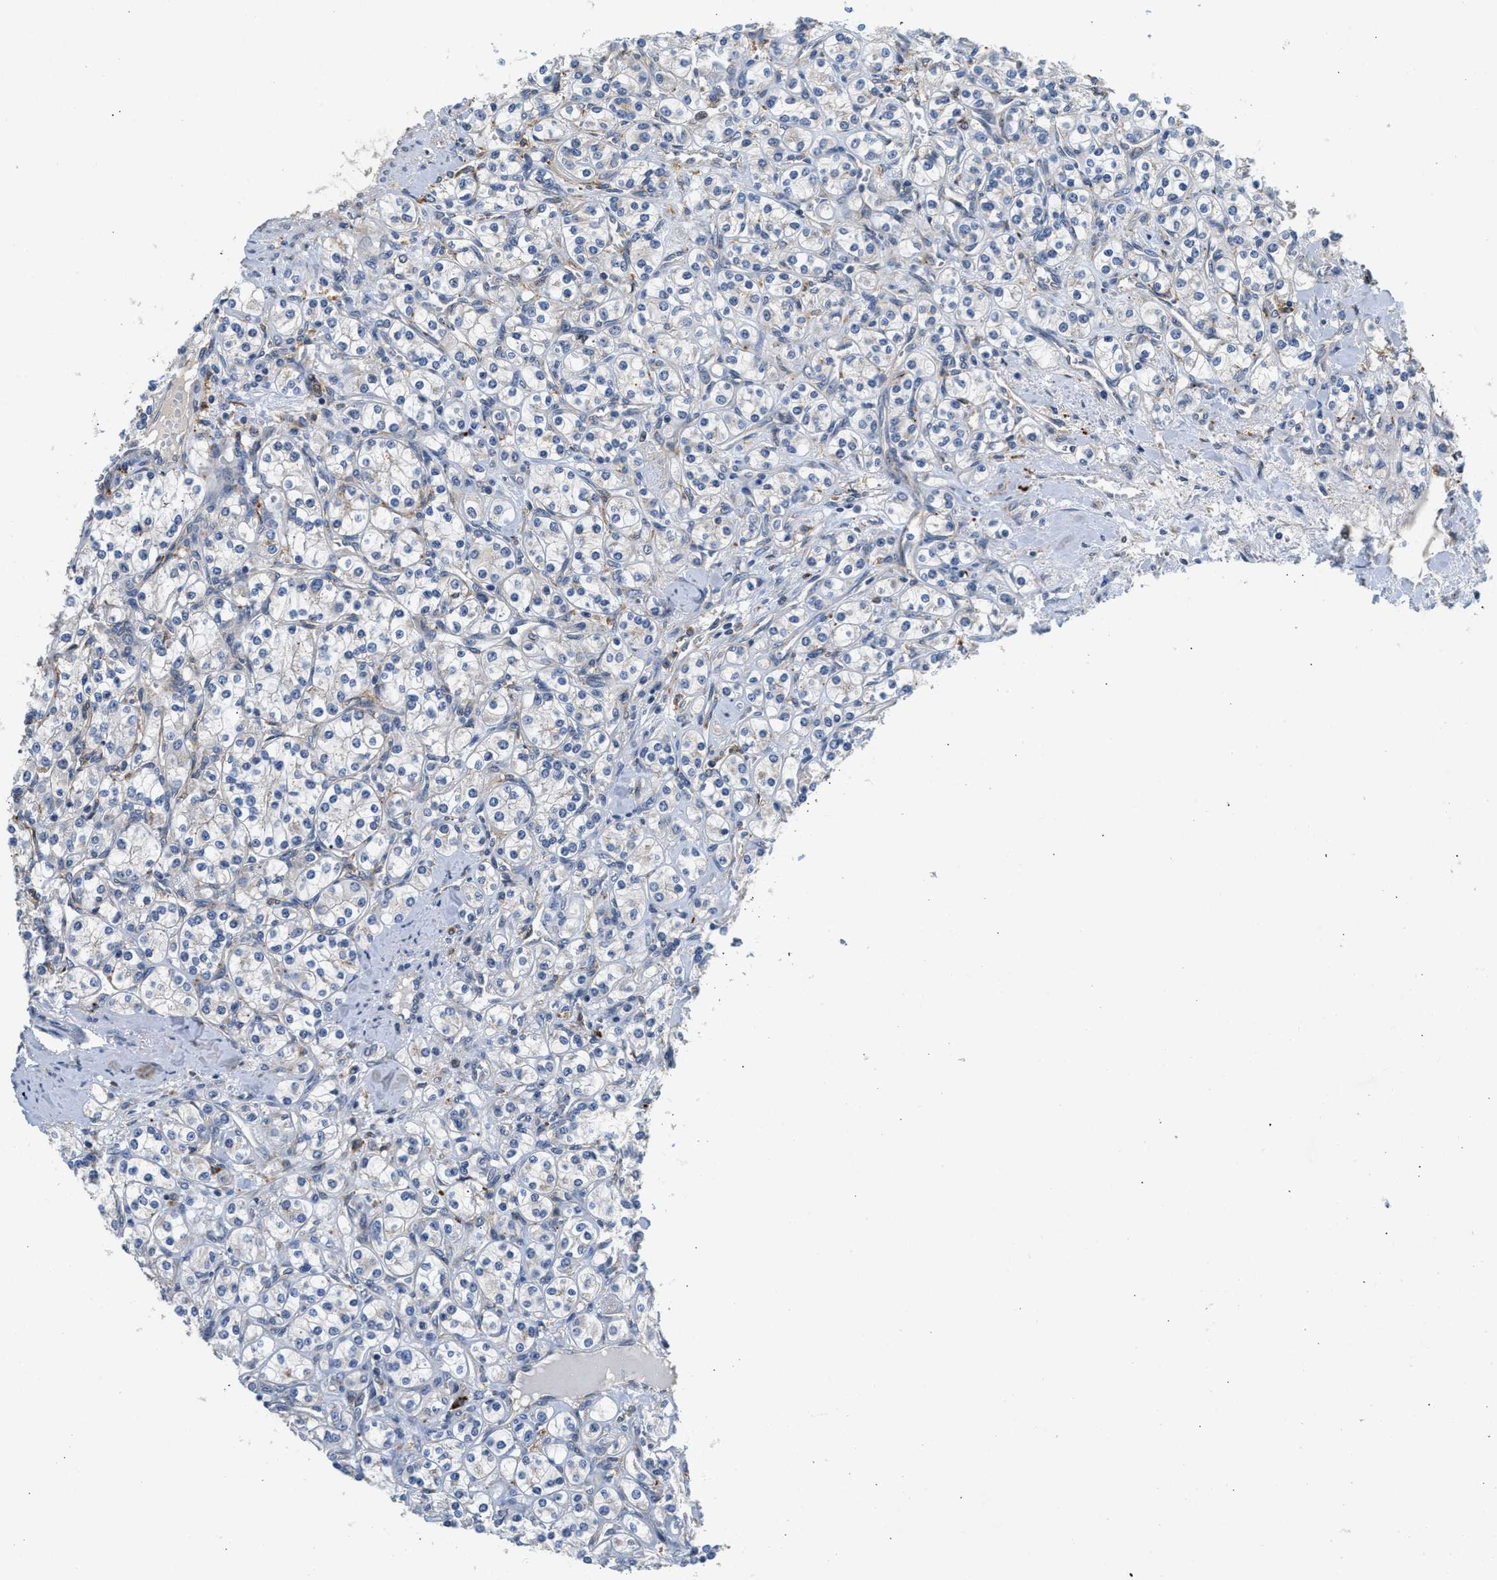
{"staining": {"intensity": "negative", "quantity": "none", "location": "none"}, "tissue": "renal cancer", "cell_type": "Tumor cells", "image_type": "cancer", "snomed": [{"axis": "morphology", "description": "Adenocarcinoma, NOS"}, {"axis": "topography", "description": "Kidney"}], "caption": "There is no significant staining in tumor cells of adenocarcinoma (renal).", "gene": "PPM1L", "patient": {"sex": "male", "age": 77}}